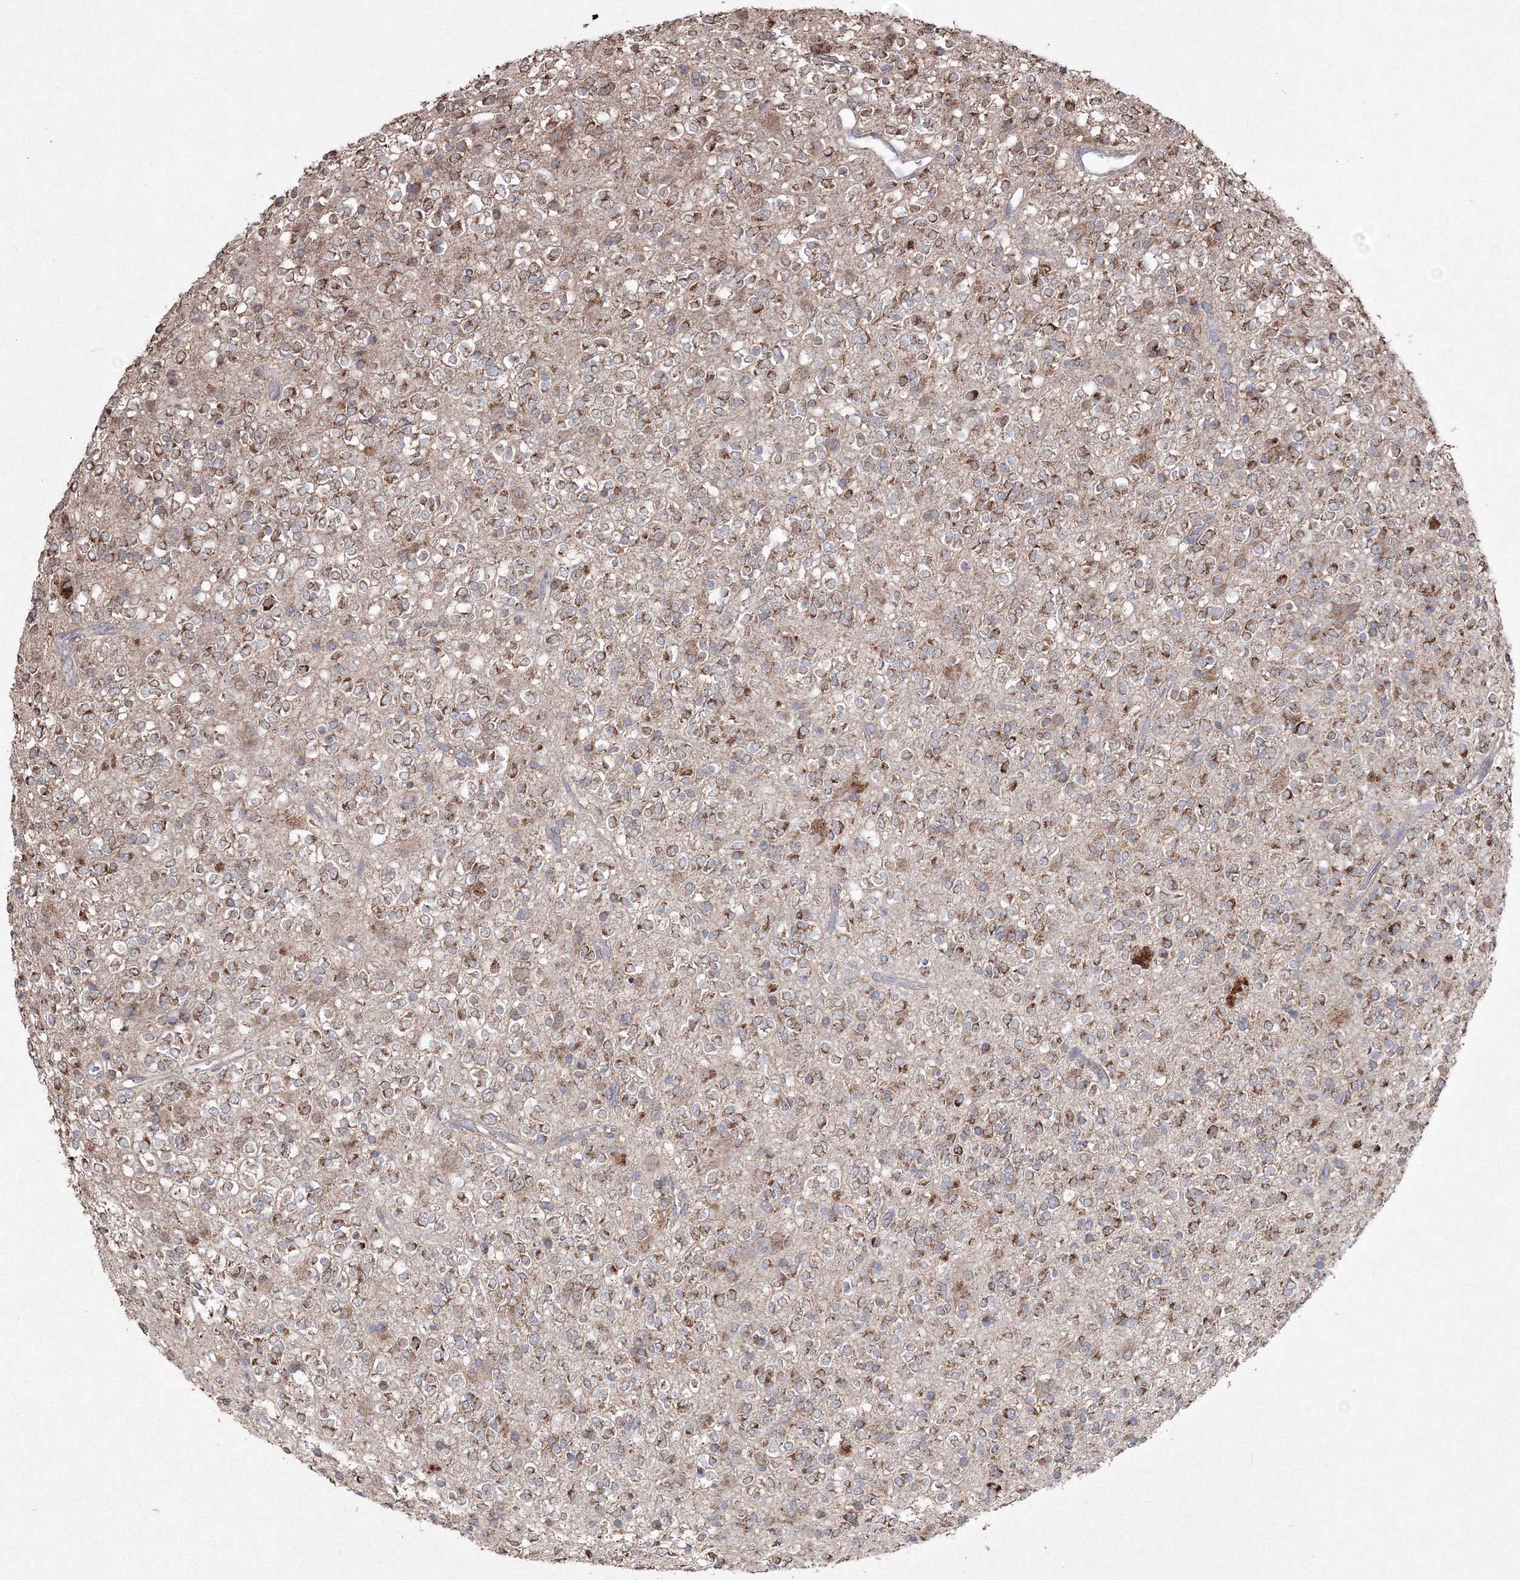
{"staining": {"intensity": "moderate", "quantity": ">75%", "location": "cytoplasmic/membranous"}, "tissue": "glioma", "cell_type": "Tumor cells", "image_type": "cancer", "snomed": [{"axis": "morphology", "description": "Glioma, malignant, High grade"}, {"axis": "topography", "description": "Brain"}], "caption": "Moderate cytoplasmic/membranous protein staining is present in about >75% of tumor cells in glioma.", "gene": "GRSF1", "patient": {"sex": "male", "age": 34}}